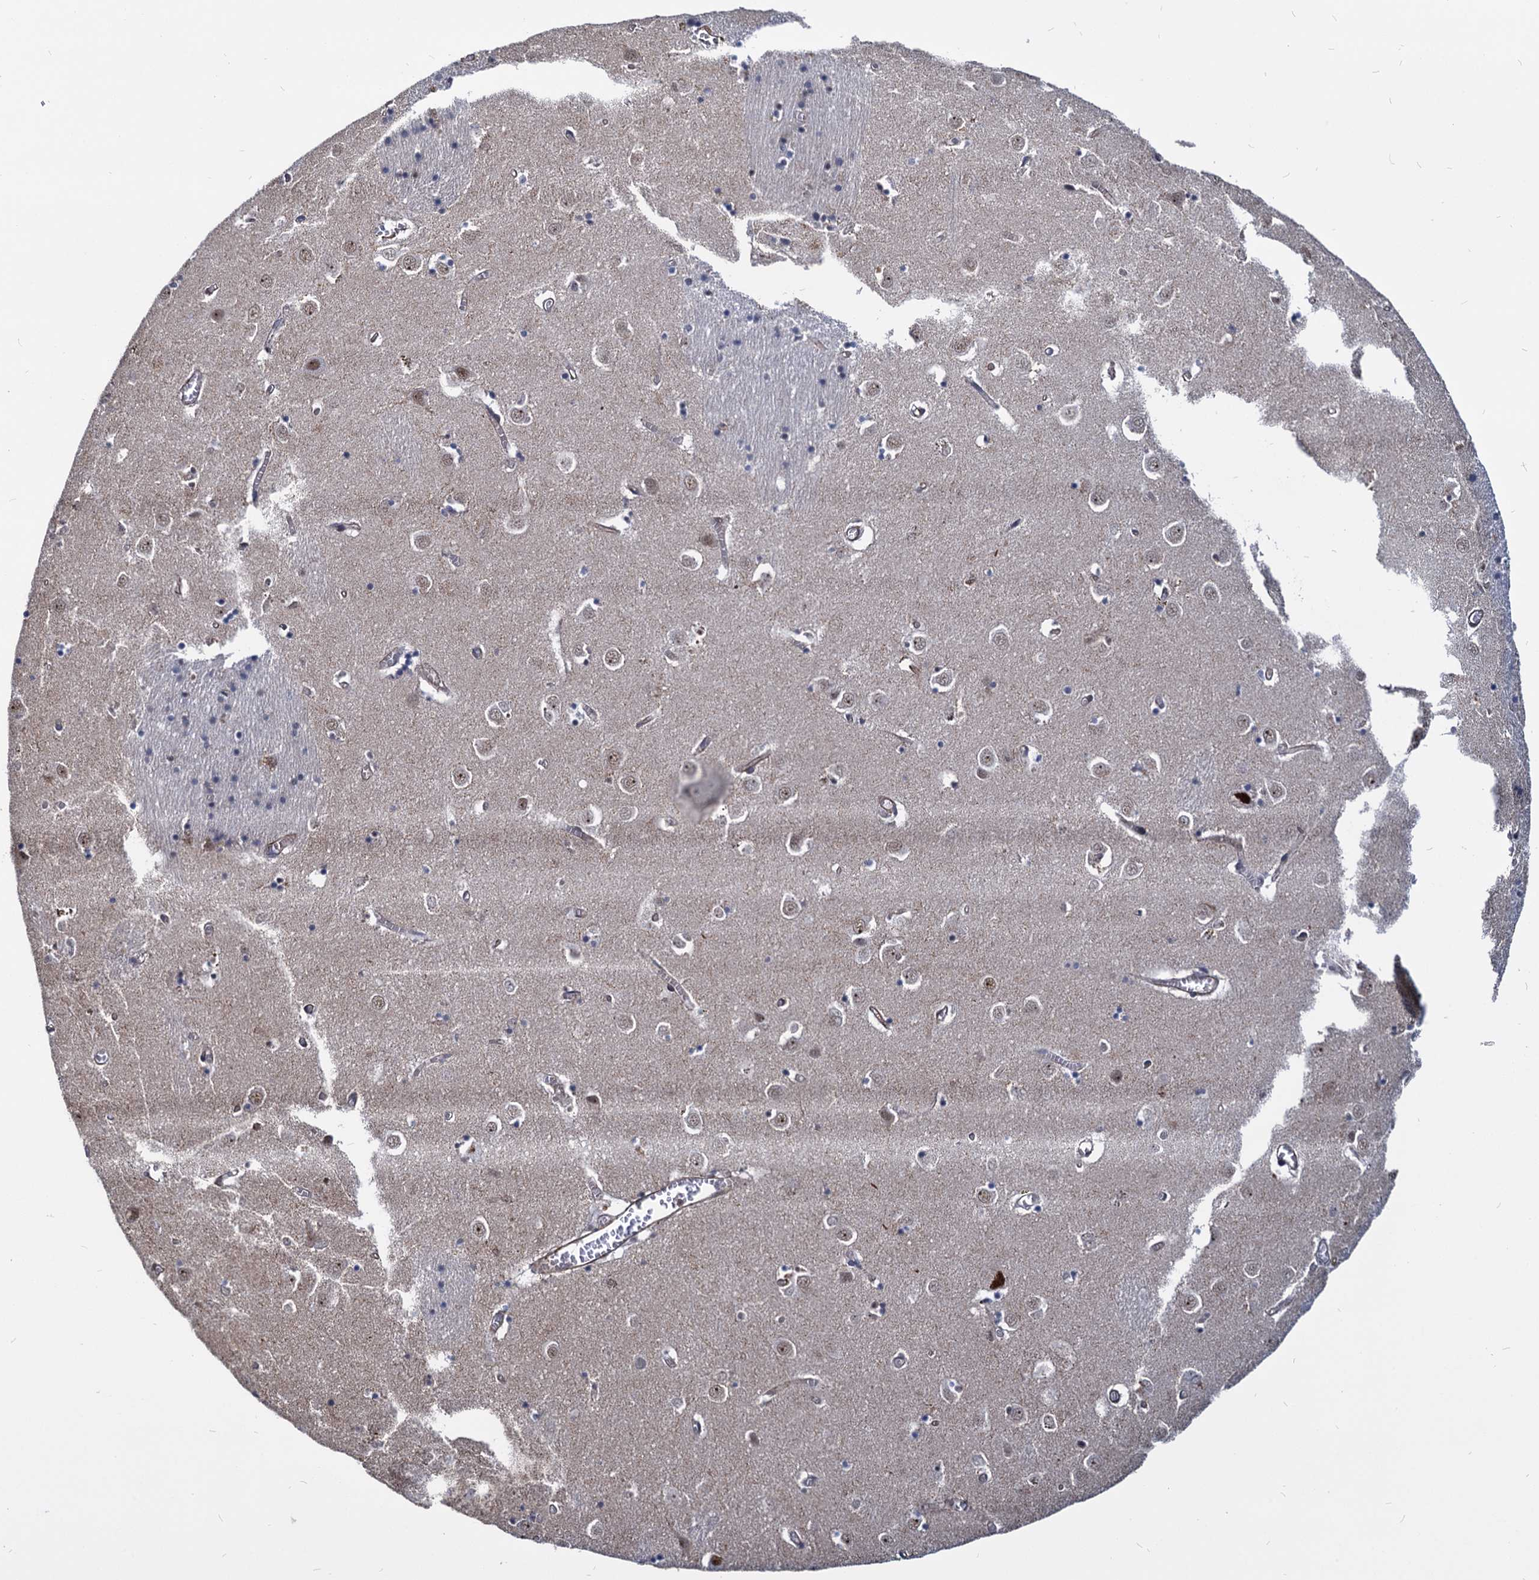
{"staining": {"intensity": "negative", "quantity": "none", "location": "none"}, "tissue": "caudate", "cell_type": "Glial cells", "image_type": "normal", "snomed": [{"axis": "morphology", "description": "Normal tissue, NOS"}, {"axis": "topography", "description": "Lateral ventricle wall"}], "caption": "The image displays no significant expression in glial cells of caudate. (DAB (3,3'-diaminobenzidine) IHC visualized using brightfield microscopy, high magnification).", "gene": "UBLCP1", "patient": {"sex": "male", "age": 70}}